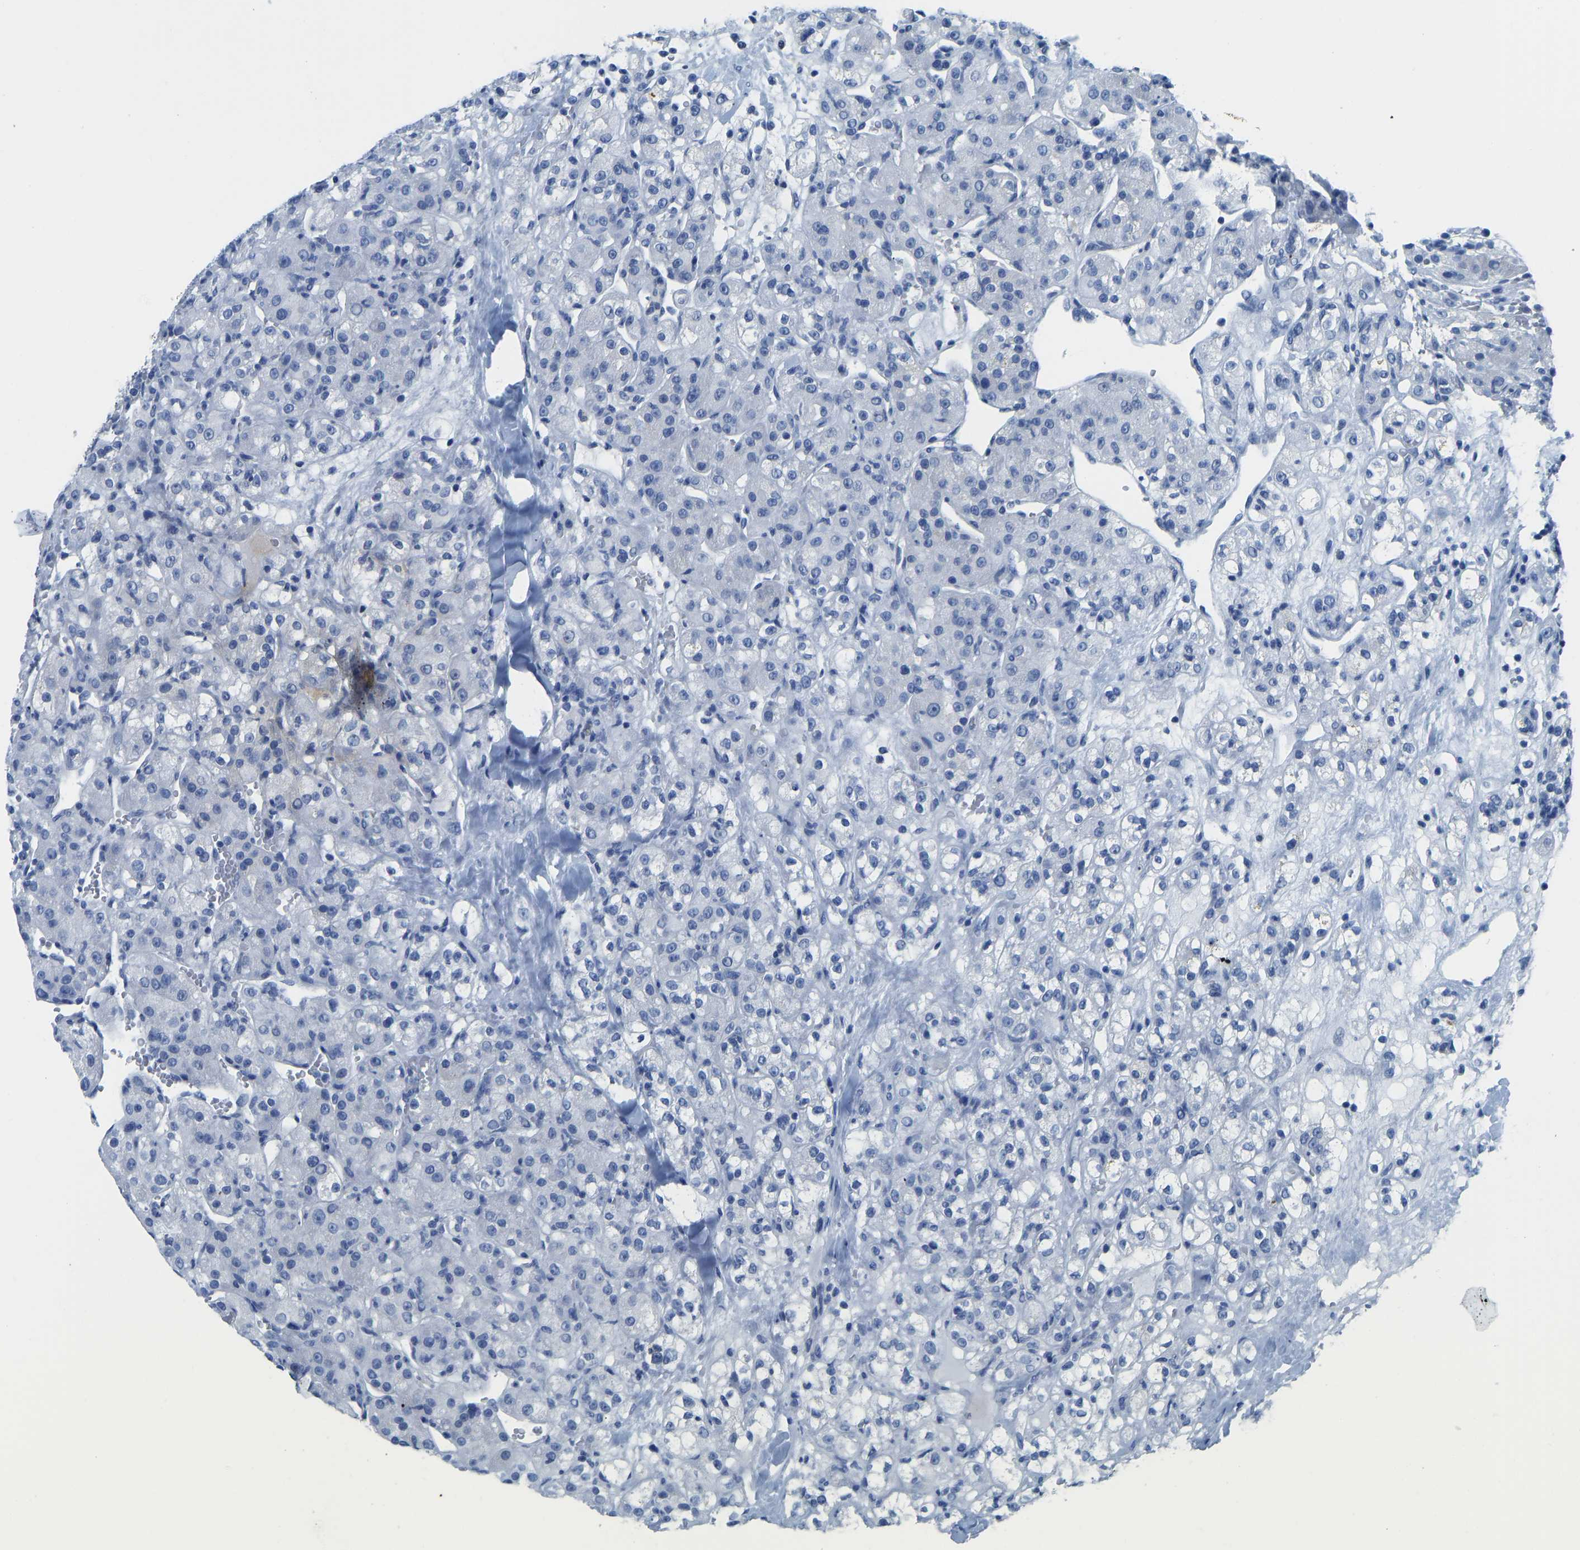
{"staining": {"intensity": "negative", "quantity": "none", "location": "none"}, "tissue": "renal cancer", "cell_type": "Tumor cells", "image_type": "cancer", "snomed": [{"axis": "morphology", "description": "Normal tissue, NOS"}, {"axis": "morphology", "description": "Adenocarcinoma, NOS"}, {"axis": "topography", "description": "Kidney"}], "caption": "A histopathology image of renal adenocarcinoma stained for a protein demonstrates no brown staining in tumor cells.", "gene": "SERPINB3", "patient": {"sex": "male", "age": 61}}